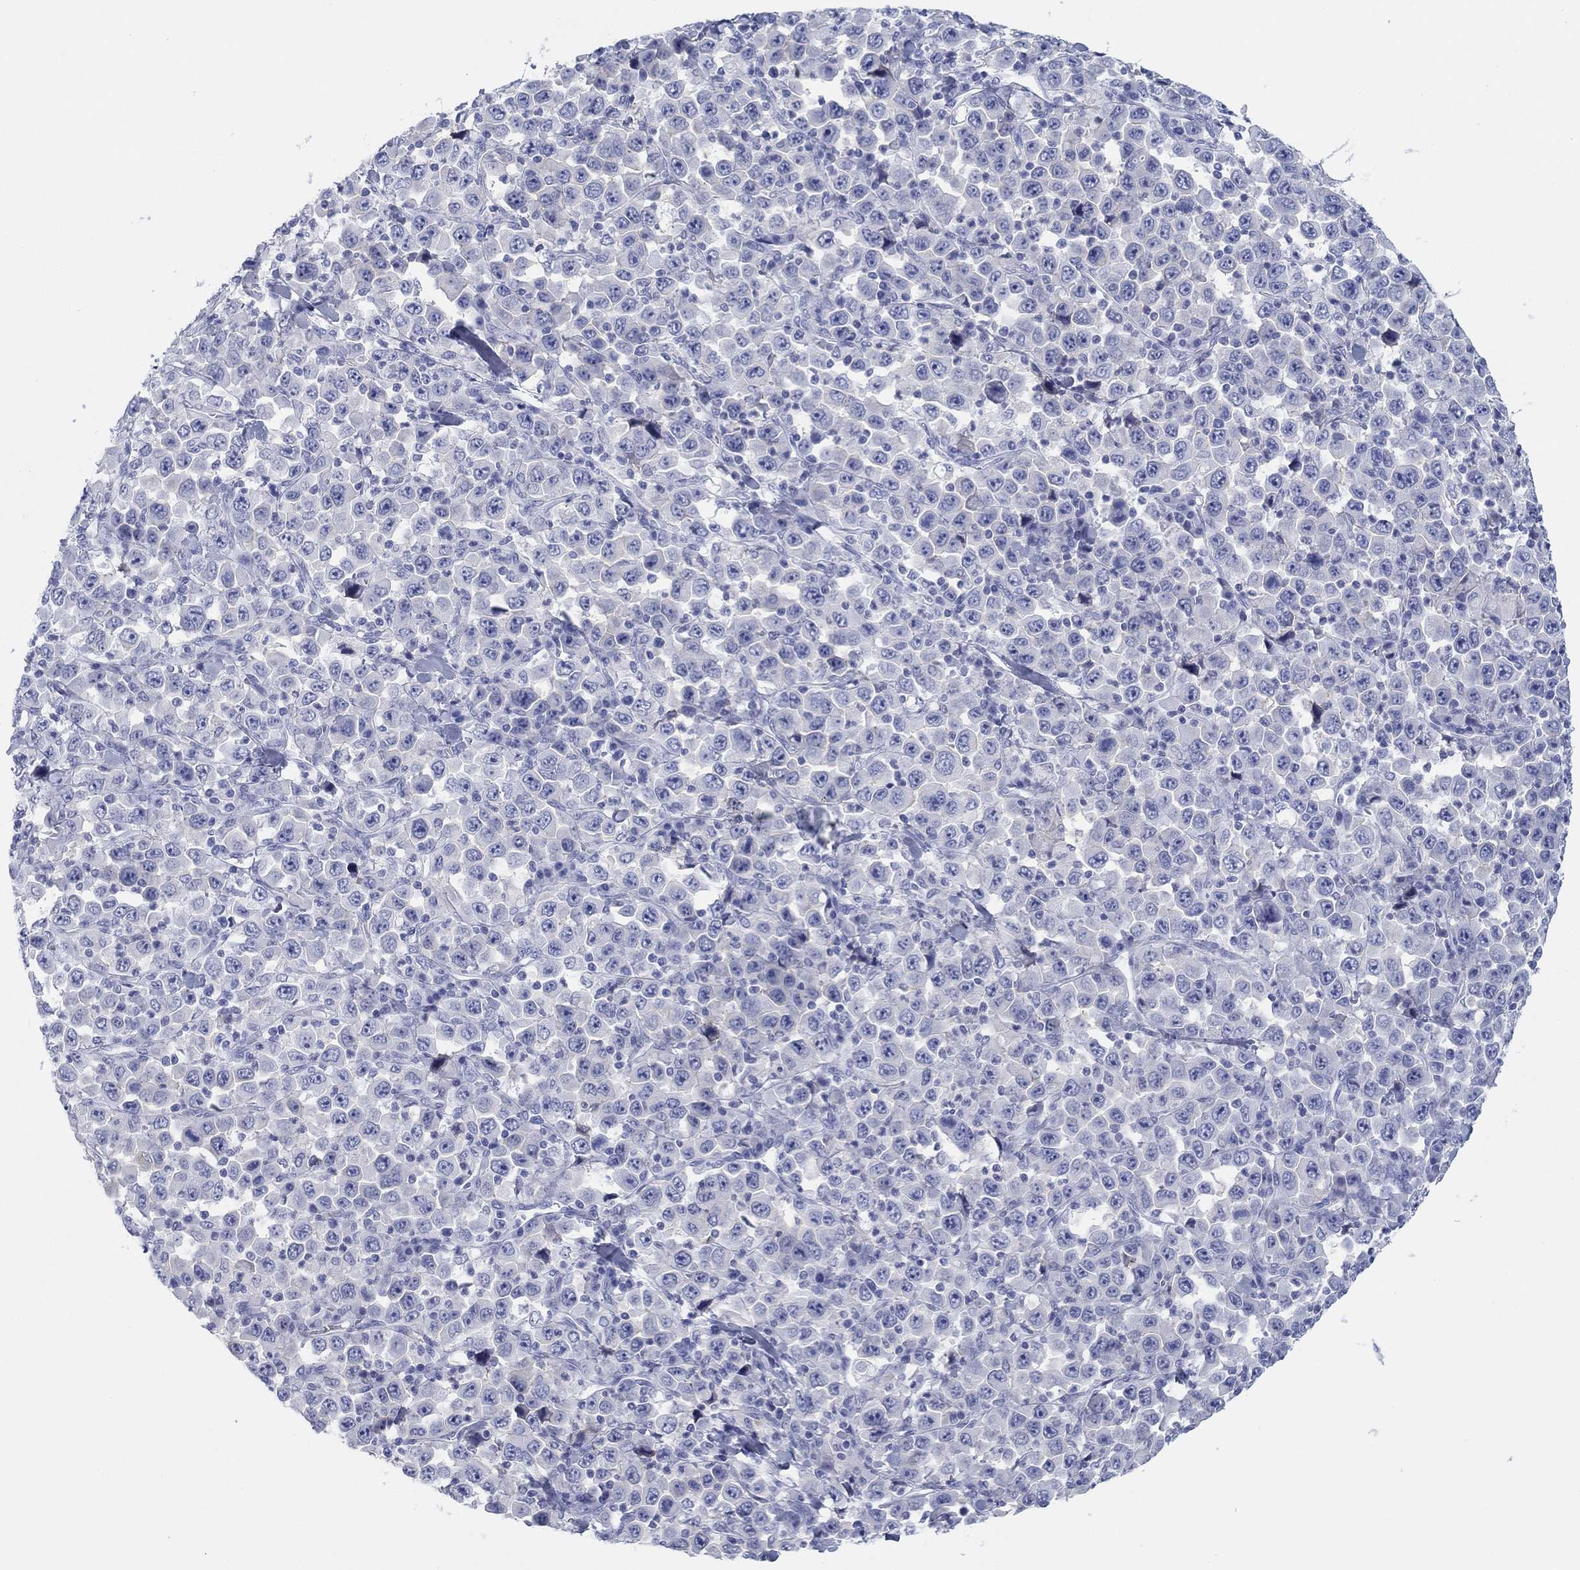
{"staining": {"intensity": "negative", "quantity": "none", "location": "none"}, "tissue": "stomach cancer", "cell_type": "Tumor cells", "image_type": "cancer", "snomed": [{"axis": "morphology", "description": "Normal tissue, NOS"}, {"axis": "morphology", "description": "Adenocarcinoma, NOS"}, {"axis": "topography", "description": "Stomach, upper"}, {"axis": "topography", "description": "Stomach"}], "caption": "Tumor cells are negative for protein expression in human adenocarcinoma (stomach).", "gene": "ATP1B1", "patient": {"sex": "male", "age": 59}}